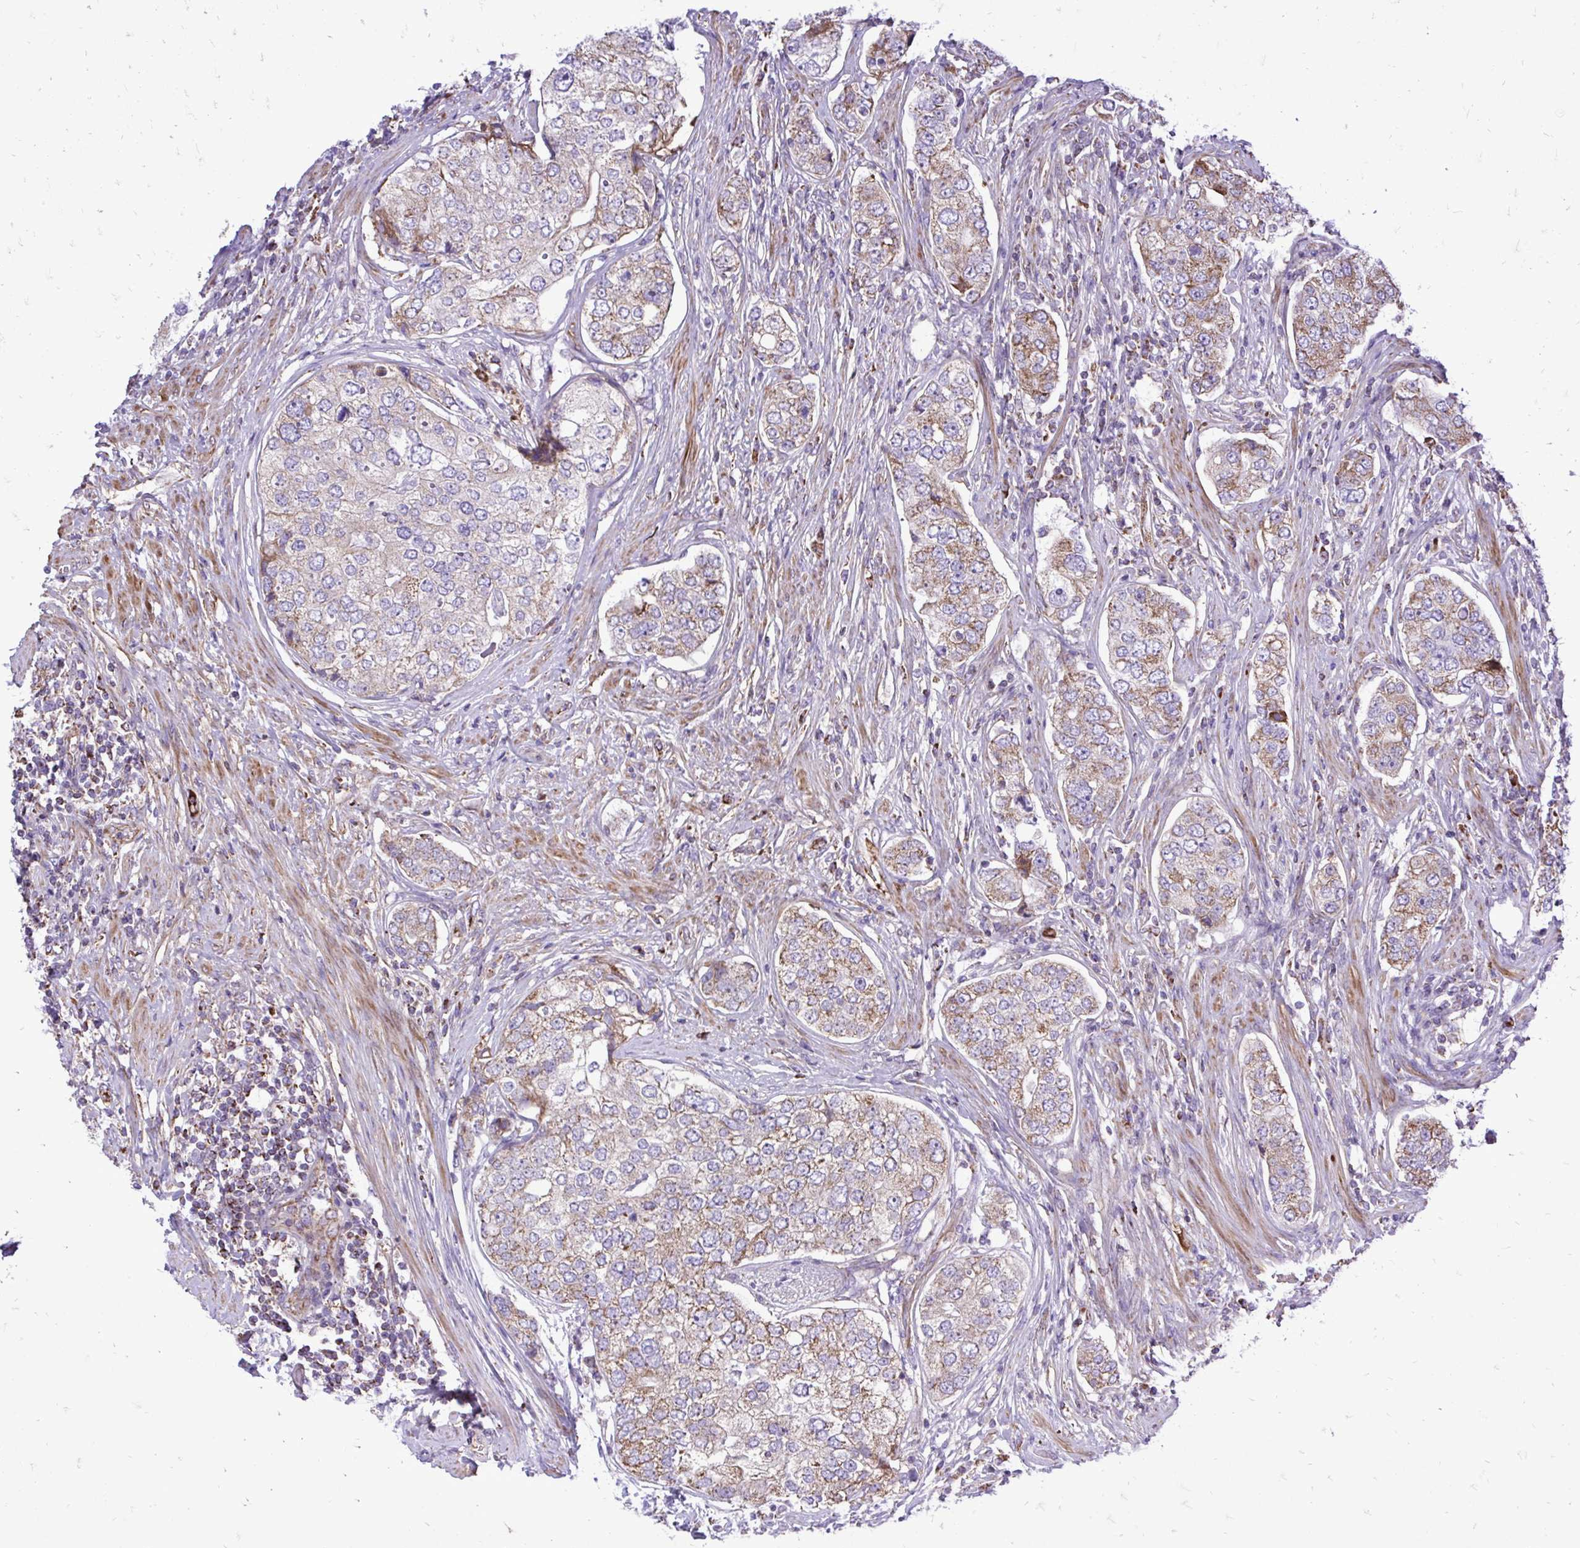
{"staining": {"intensity": "moderate", "quantity": "<25%", "location": "cytoplasmic/membranous"}, "tissue": "prostate cancer", "cell_type": "Tumor cells", "image_type": "cancer", "snomed": [{"axis": "morphology", "description": "Adenocarcinoma, High grade"}, {"axis": "topography", "description": "Prostate"}], "caption": "A histopathology image of human prostate cancer stained for a protein demonstrates moderate cytoplasmic/membranous brown staining in tumor cells.", "gene": "ATP13A2", "patient": {"sex": "male", "age": 60}}